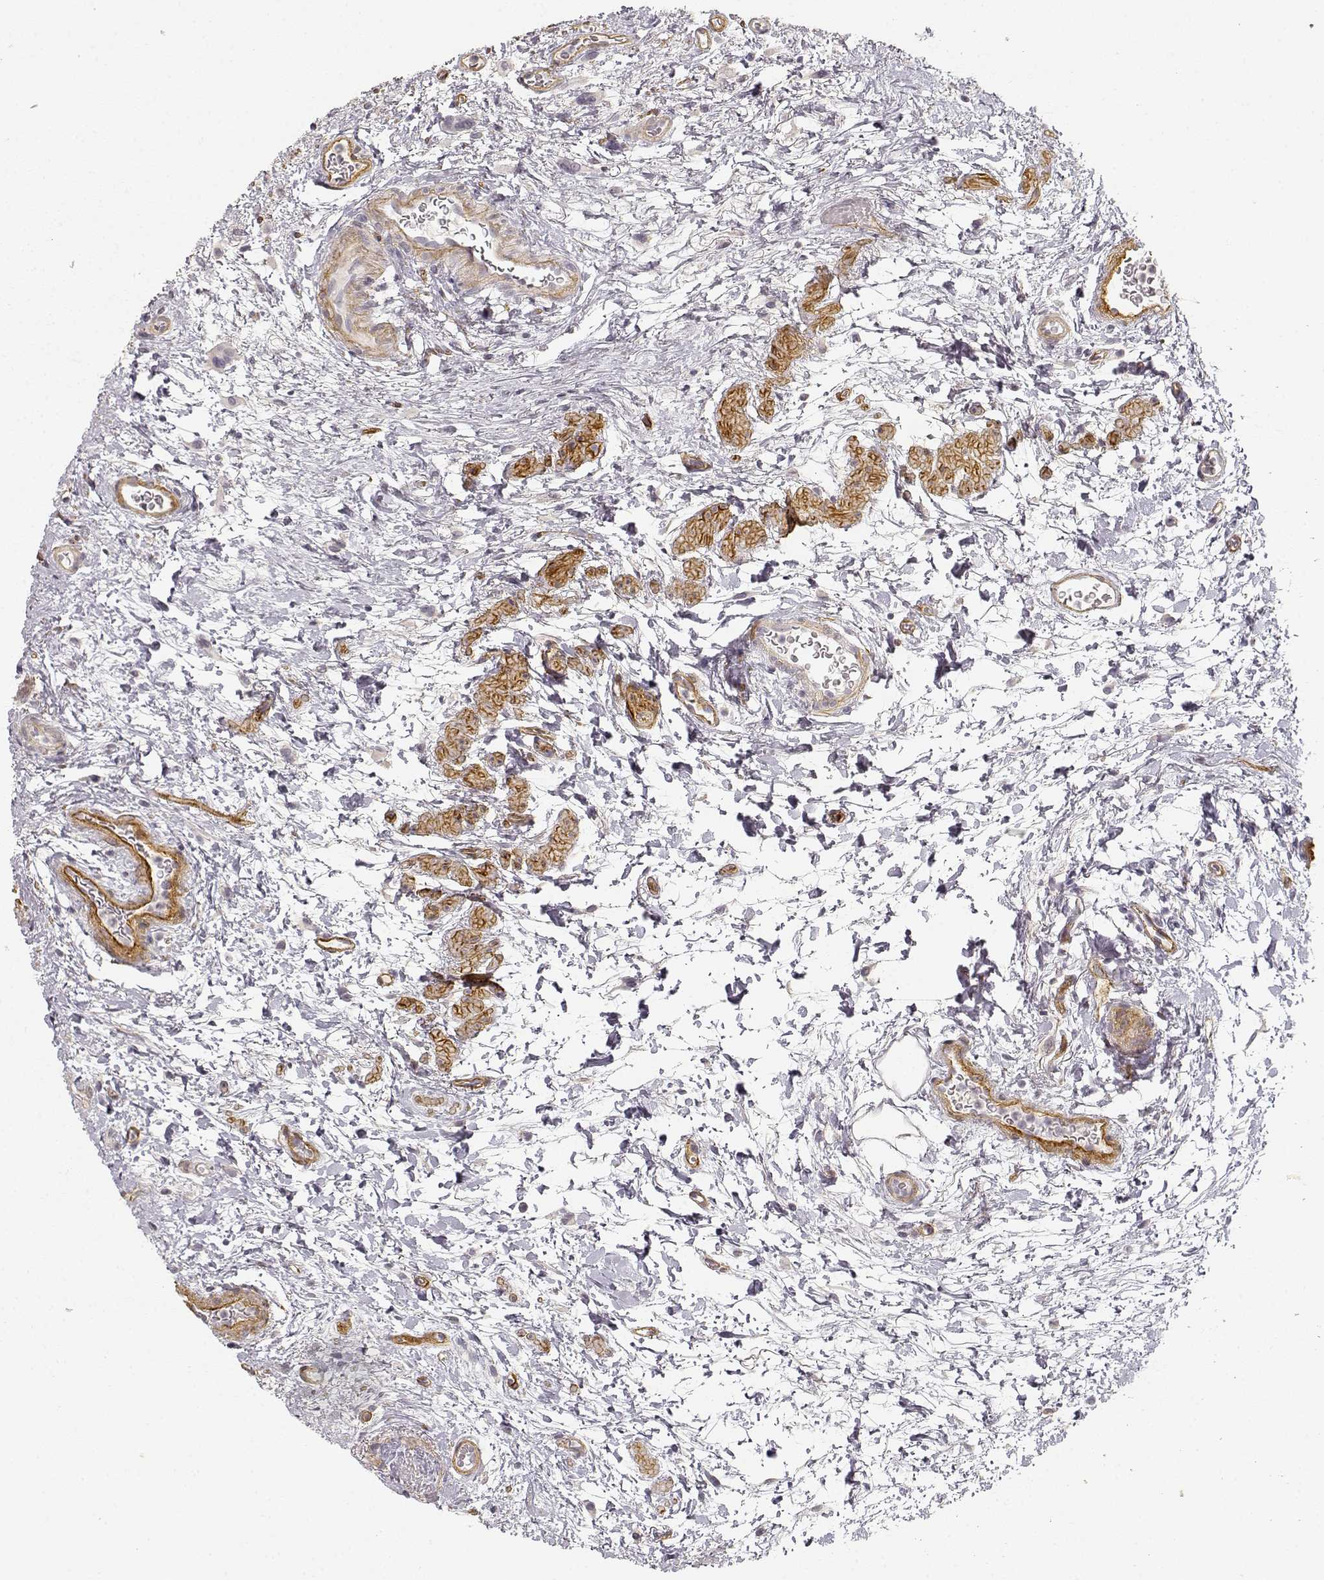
{"staining": {"intensity": "negative", "quantity": "none", "location": "none"}, "tissue": "urinary bladder", "cell_type": "Urothelial cells", "image_type": "normal", "snomed": [{"axis": "morphology", "description": "Normal tissue, NOS"}, {"axis": "topography", "description": "Urinary bladder"}], "caption": "A photomicrograph of human urinary bladder is negative for staining in urothelial cells.", "gene": "LAMA4", "patient": {"sex": "male", "age": 69}}